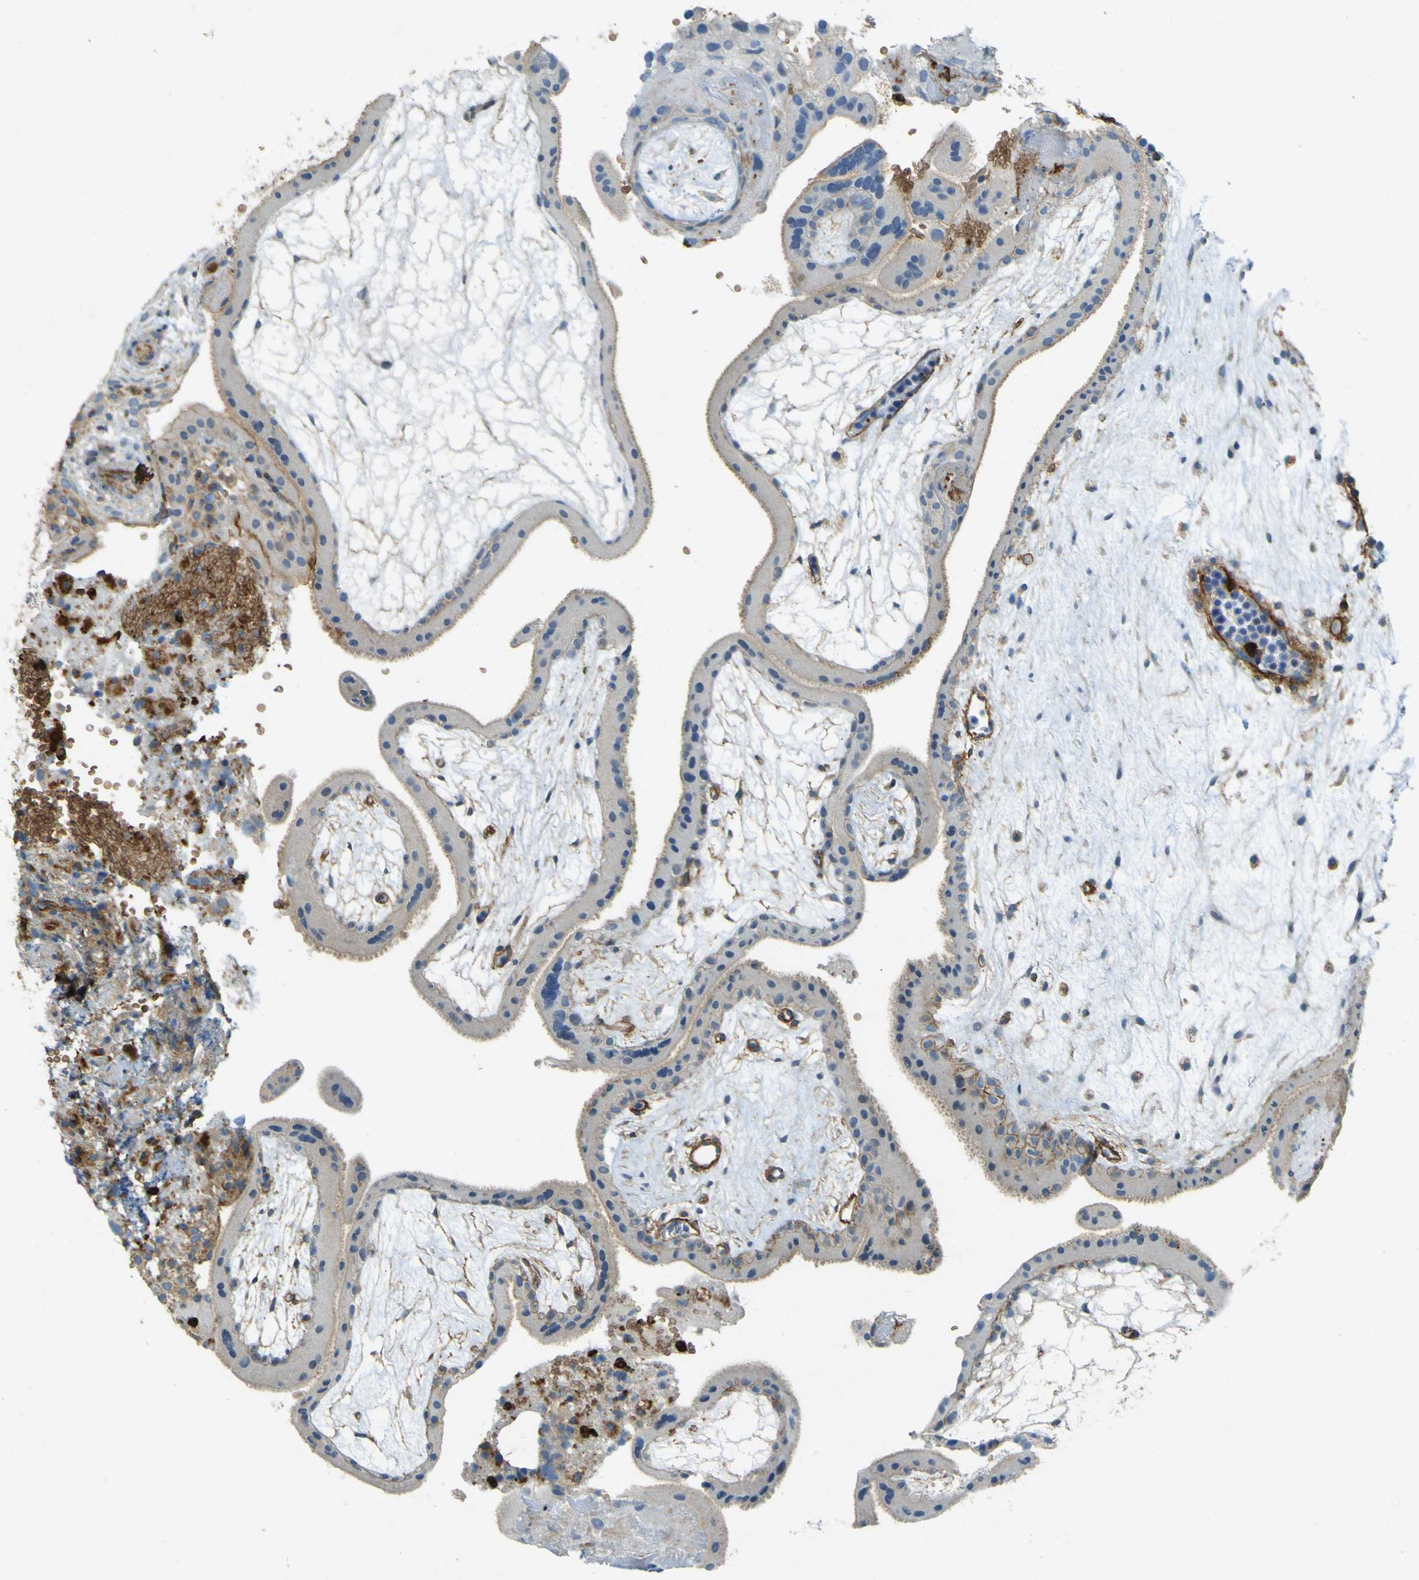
{"staining": {"intensity": "moderate", "quantity": "<25%", "location": "cytoplasmic/membranous"}, "tissue": "placenta", "cell_type": "Trophoblastic cells", "image_type": "normal", "snomed": [{"axis": "morphology", "description": "Normal tissue, NOS"}, {"axis": "topography", "description": "Placenta"}], "caption": "Moderate cytoplasmic/membranous staining for a protein is present in approximately <25% of trophoblastic cells of normal placenta using immunohistochemistry.", "gene": "PLXDC1", "patient": {"sex": "female", "age": 19}}